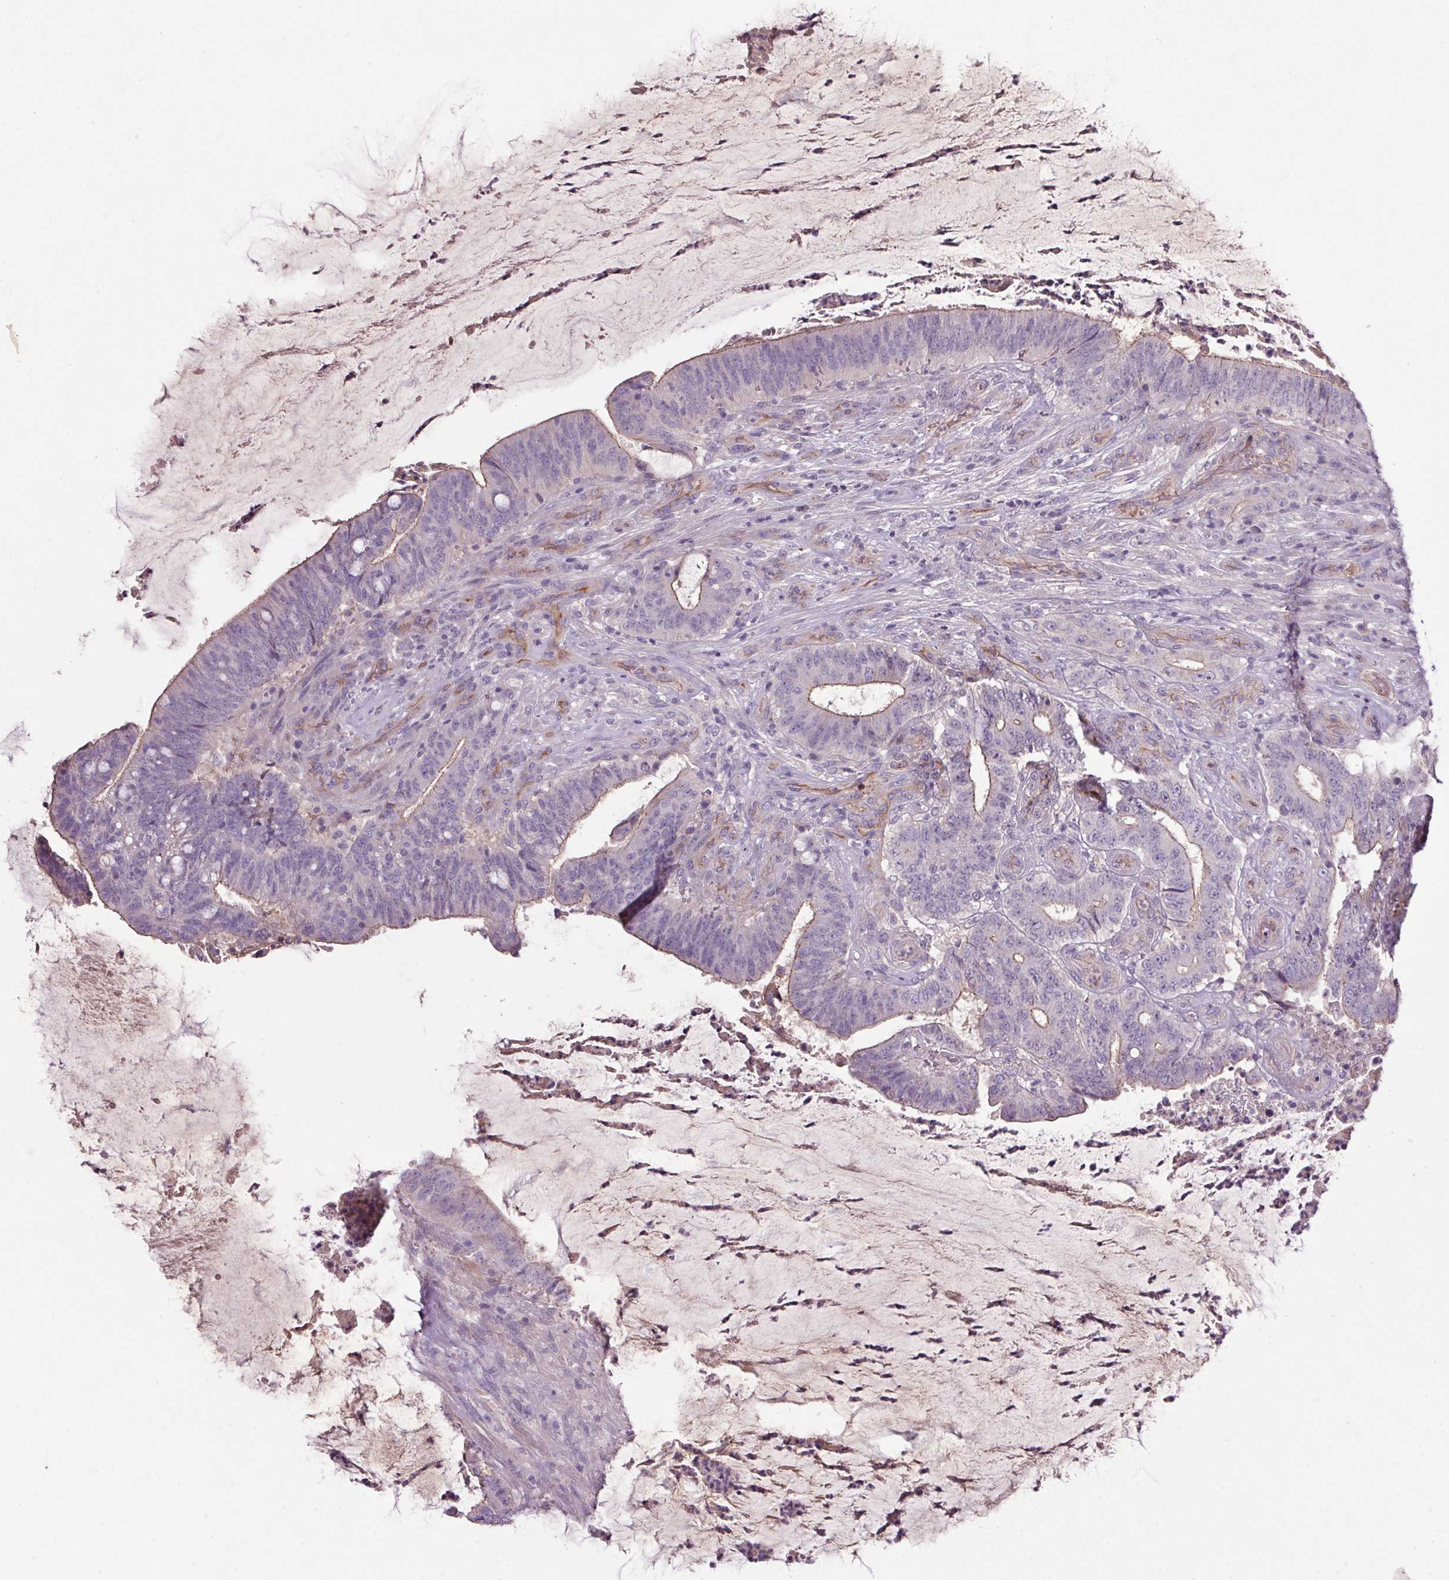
{"staining": {"intensity": "weak", "quantity": "<25%", "location": "cytoplasmic/membranous"}, "tissue": "colorectal cancer", "cell_type": "Tumor cells", "image_type": "cancer", "snomed": [{"axis": "morphology", "description": "Adenocarcinoma, NOS"}, {"axis": "topography", "description": "Colon"}], "caption": "Immunohistochemistry (IHC) image of human colorectal adenocarcinoma stained for a protein (brown), which exhibits no positivity in tumor cells. (DAB (3,3'-diaminobenzidine) immunohistochemistry visualized using brightfield microscopy, high magnification).", "gene": "APOC4", "patient": {"sex": "female", "age": 43}}